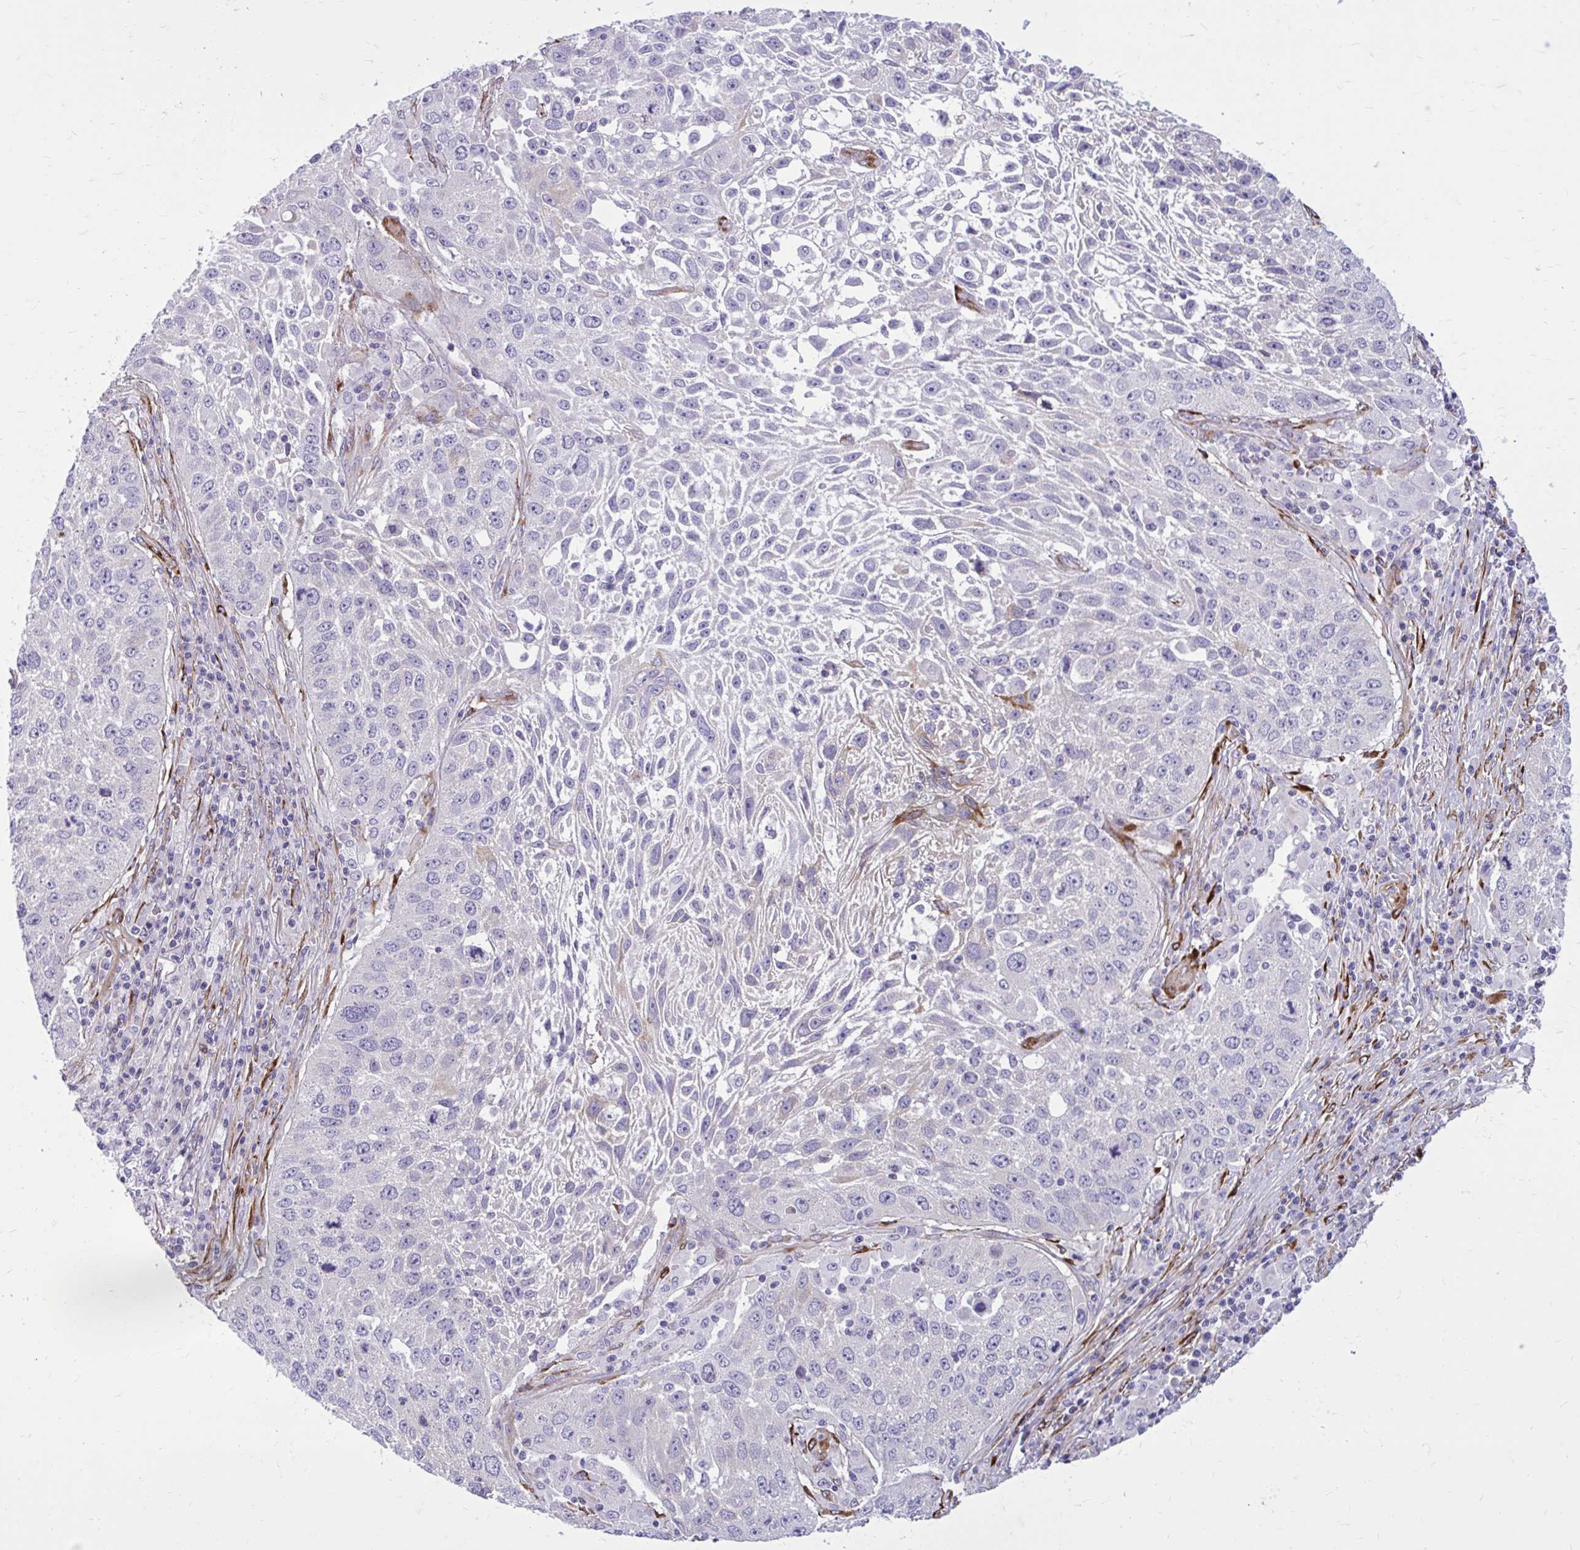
{"staining": {"intensity": "negative", "quantity": "none", "location": "none"}, "tissue": "lung cancer", "cell_type": "Tumor cells", "image_type": "cancer", "snomed": [{"axis": "morphology", "description": "Normal morphology"}, {"axis": "morphology", "description": "Squamous cell carcinoma, NOS"}, {"axis": "topography", "description": "Lymph node"}, {"axis": "topography", "description": "Lung"}], "caption": "This is an IHC photomicrograph of lung cancer. There is no staining in tumor cells.", "gene": "BEND5", "patient": {"sex": "male", "age": 67}}